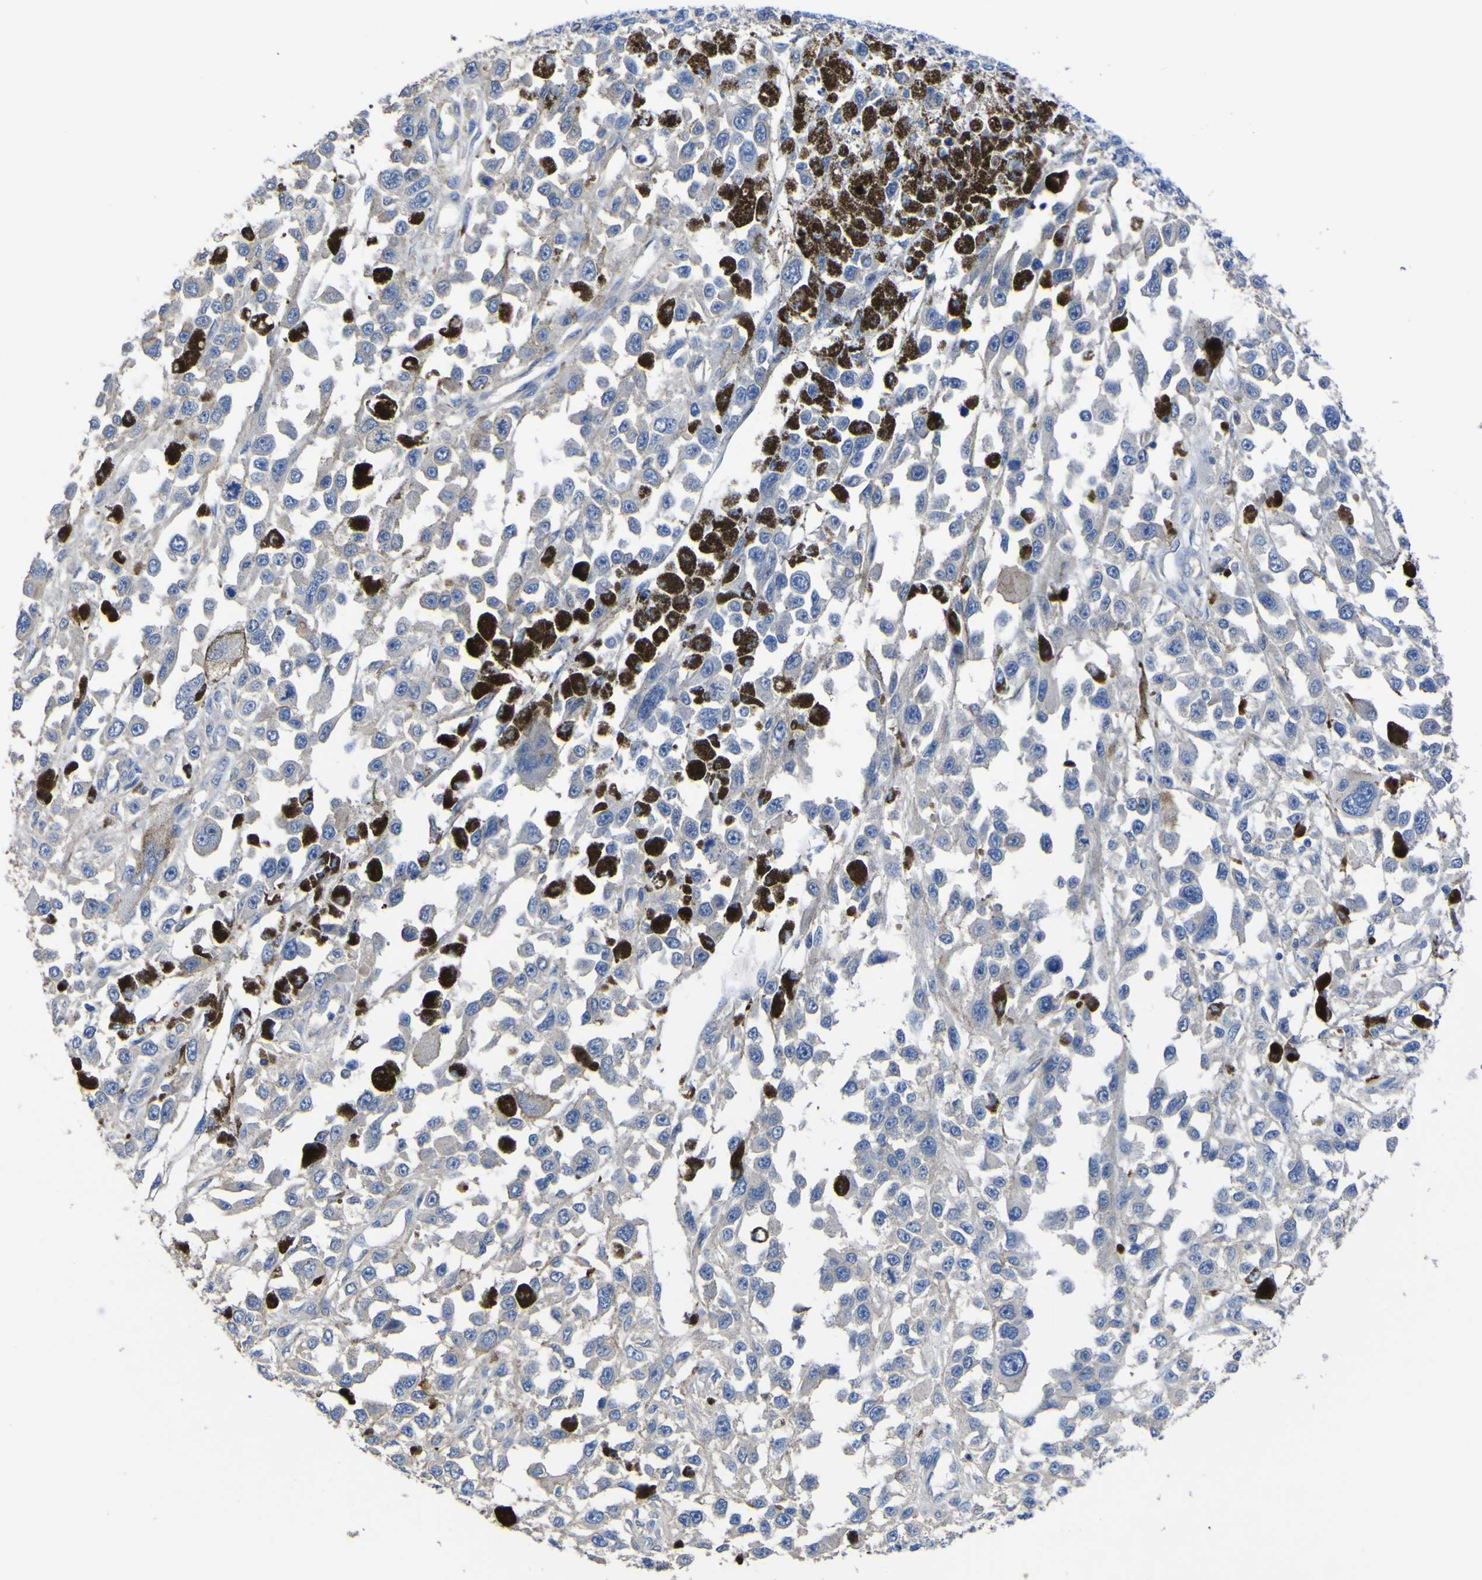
{"staining": {"intensity": "negative", "quantity": "none", "location": "none"}, "tissue": "melanoma", "cell_type": "Tumor cells", "image_type": "cancer", "snomed": [{"axis": "morphology", "description": "Malignant melanoma, Metastatic site"}, {"axis": "topography", "description": "Lymph node"}], "caption": "Immunohistochemistry of human melanoma reveals no staining in tumor cells.", "gene": "AGO4", "patient": {"sex": "male", "age": 59}}